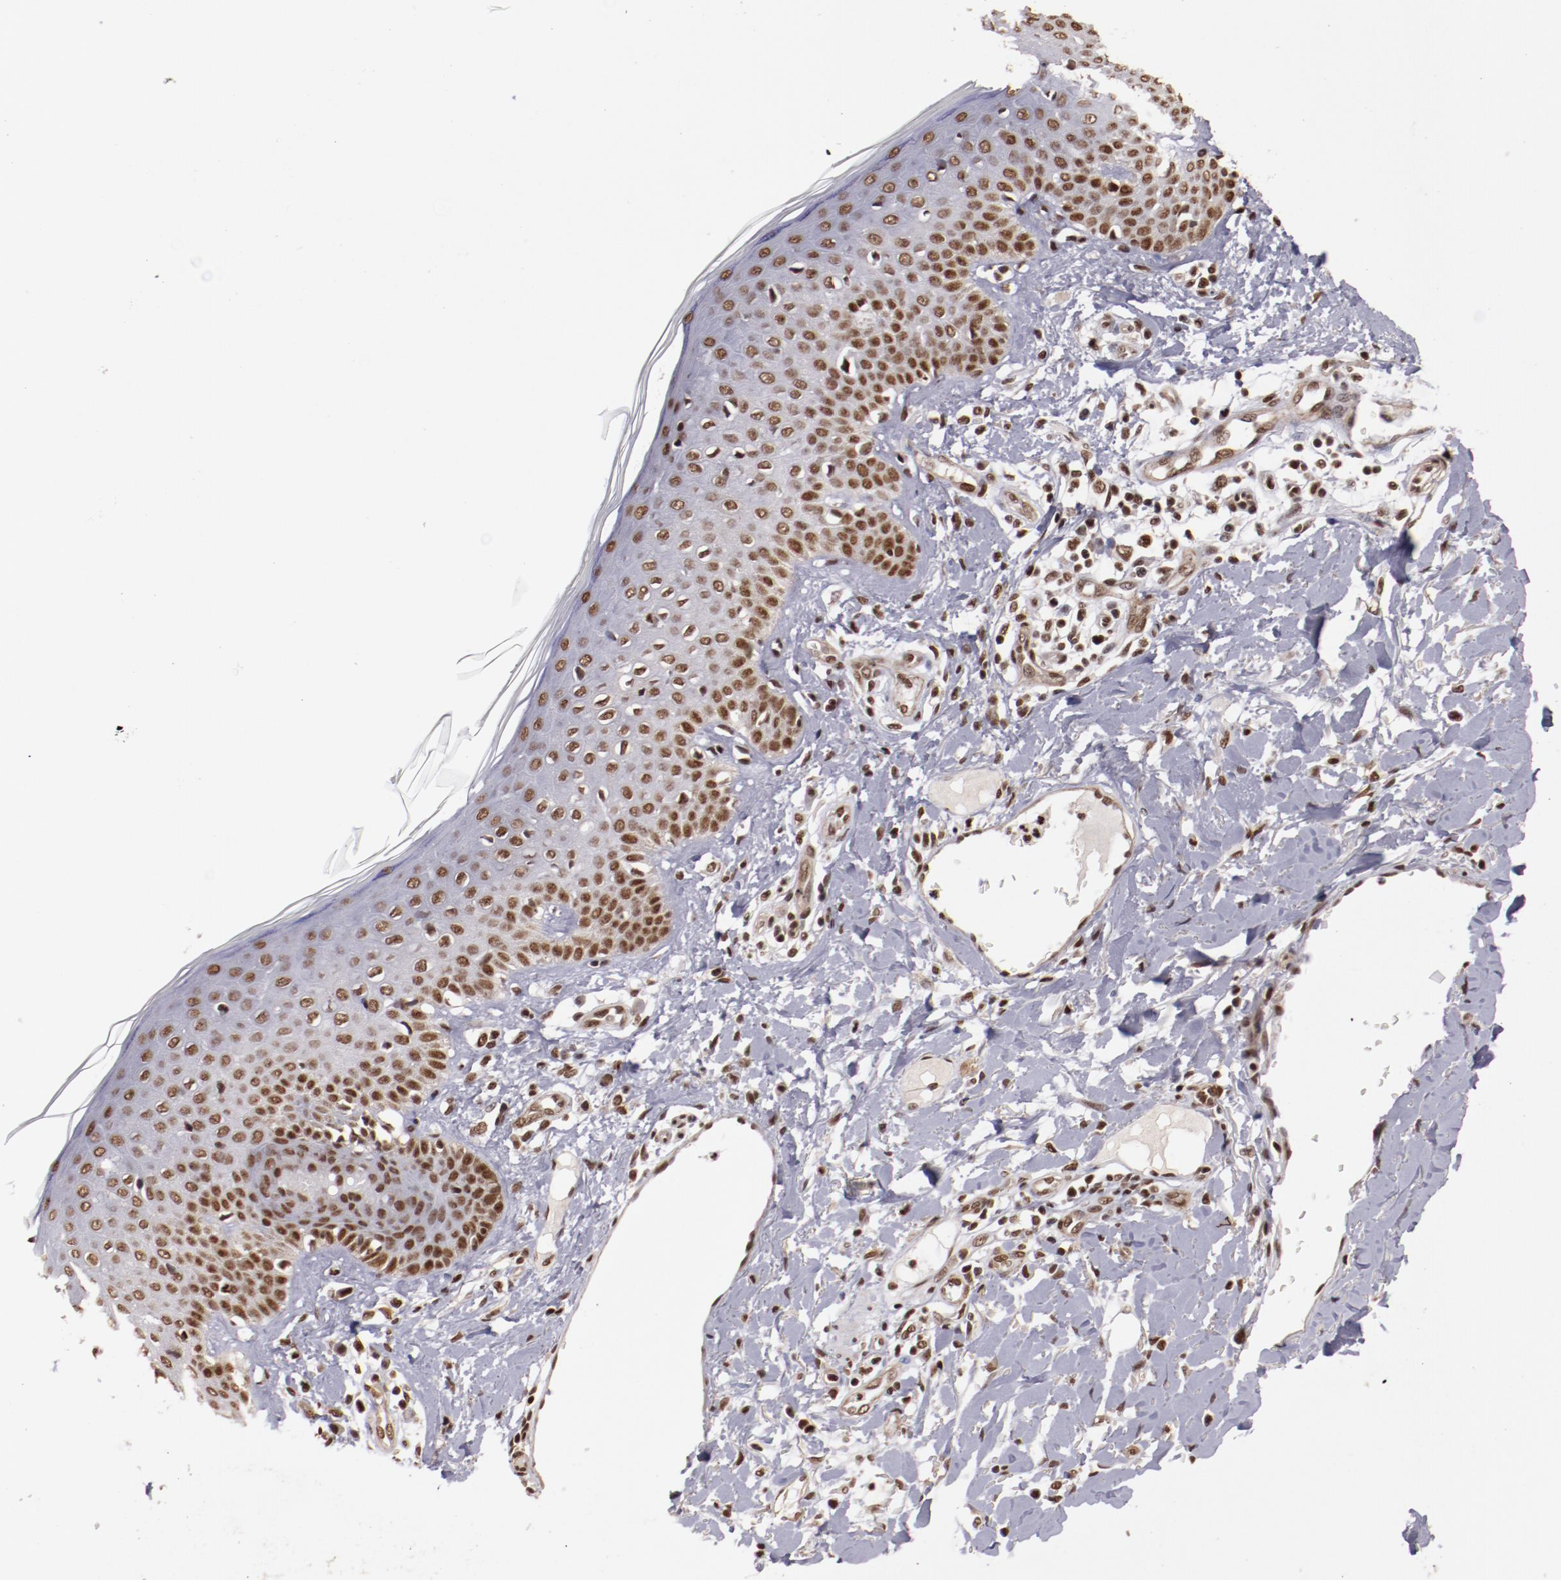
{"staining": {"intensity": "moderate", "quantity": ">75%", "location": "nuclear"}, "tissue": "skin cancer", "cell_type": "Tumor cells", "image_type": "cancer", "snomed": [{"axis": "morphology", "description": "Squamous cell carcinoma, NOS"}, {"axis": "topography", "description": "Skin"}], "caption": "Tumor cells demonstrate moderate nuclear positivity in approximately >75% of cells in squamous cell carcinoma (skin).", "gene": "STAG2", "patient": {"sex": "female", "age": 59}}